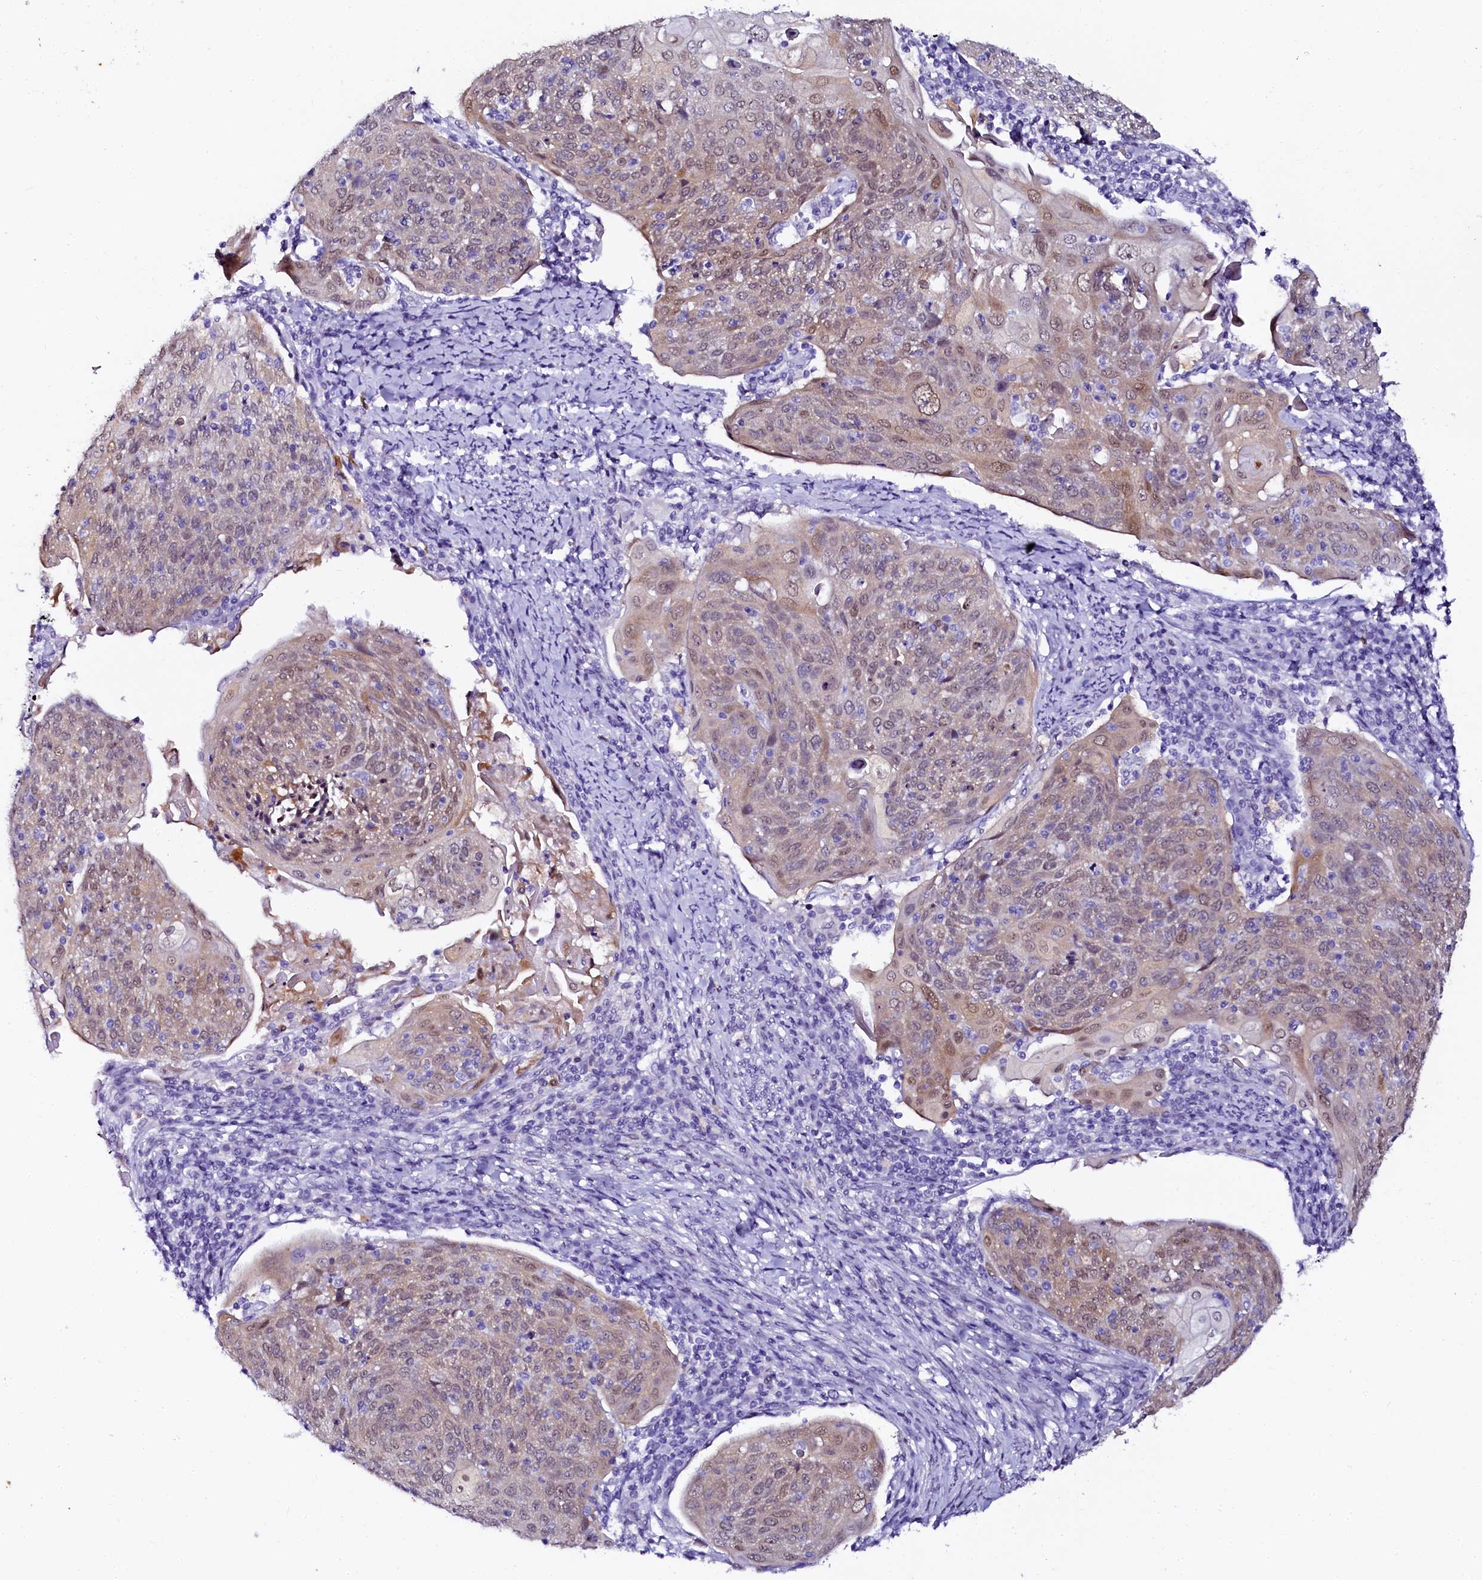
{"staining": {"intensity": "weak", "quantity": "25%-75%", "location": "cytoplasmic/membranous,nuclear"}, "tissue": "cervical cancer", "cell_type": "Tumor cells", "image_type": "cancer", "snomed": [{"axis": "morphology", "description": "Squamous cell carcinoma, NOS"}, {"axis": "topography", "description": "Cervix"}], "caption": "A brown stain labels weak cytoplasmic/membranous and nuclear expression of a protein in cervical cancer tumor cells.", "gene": "SORD", "patient": {"sex": "female", "age": 67}}